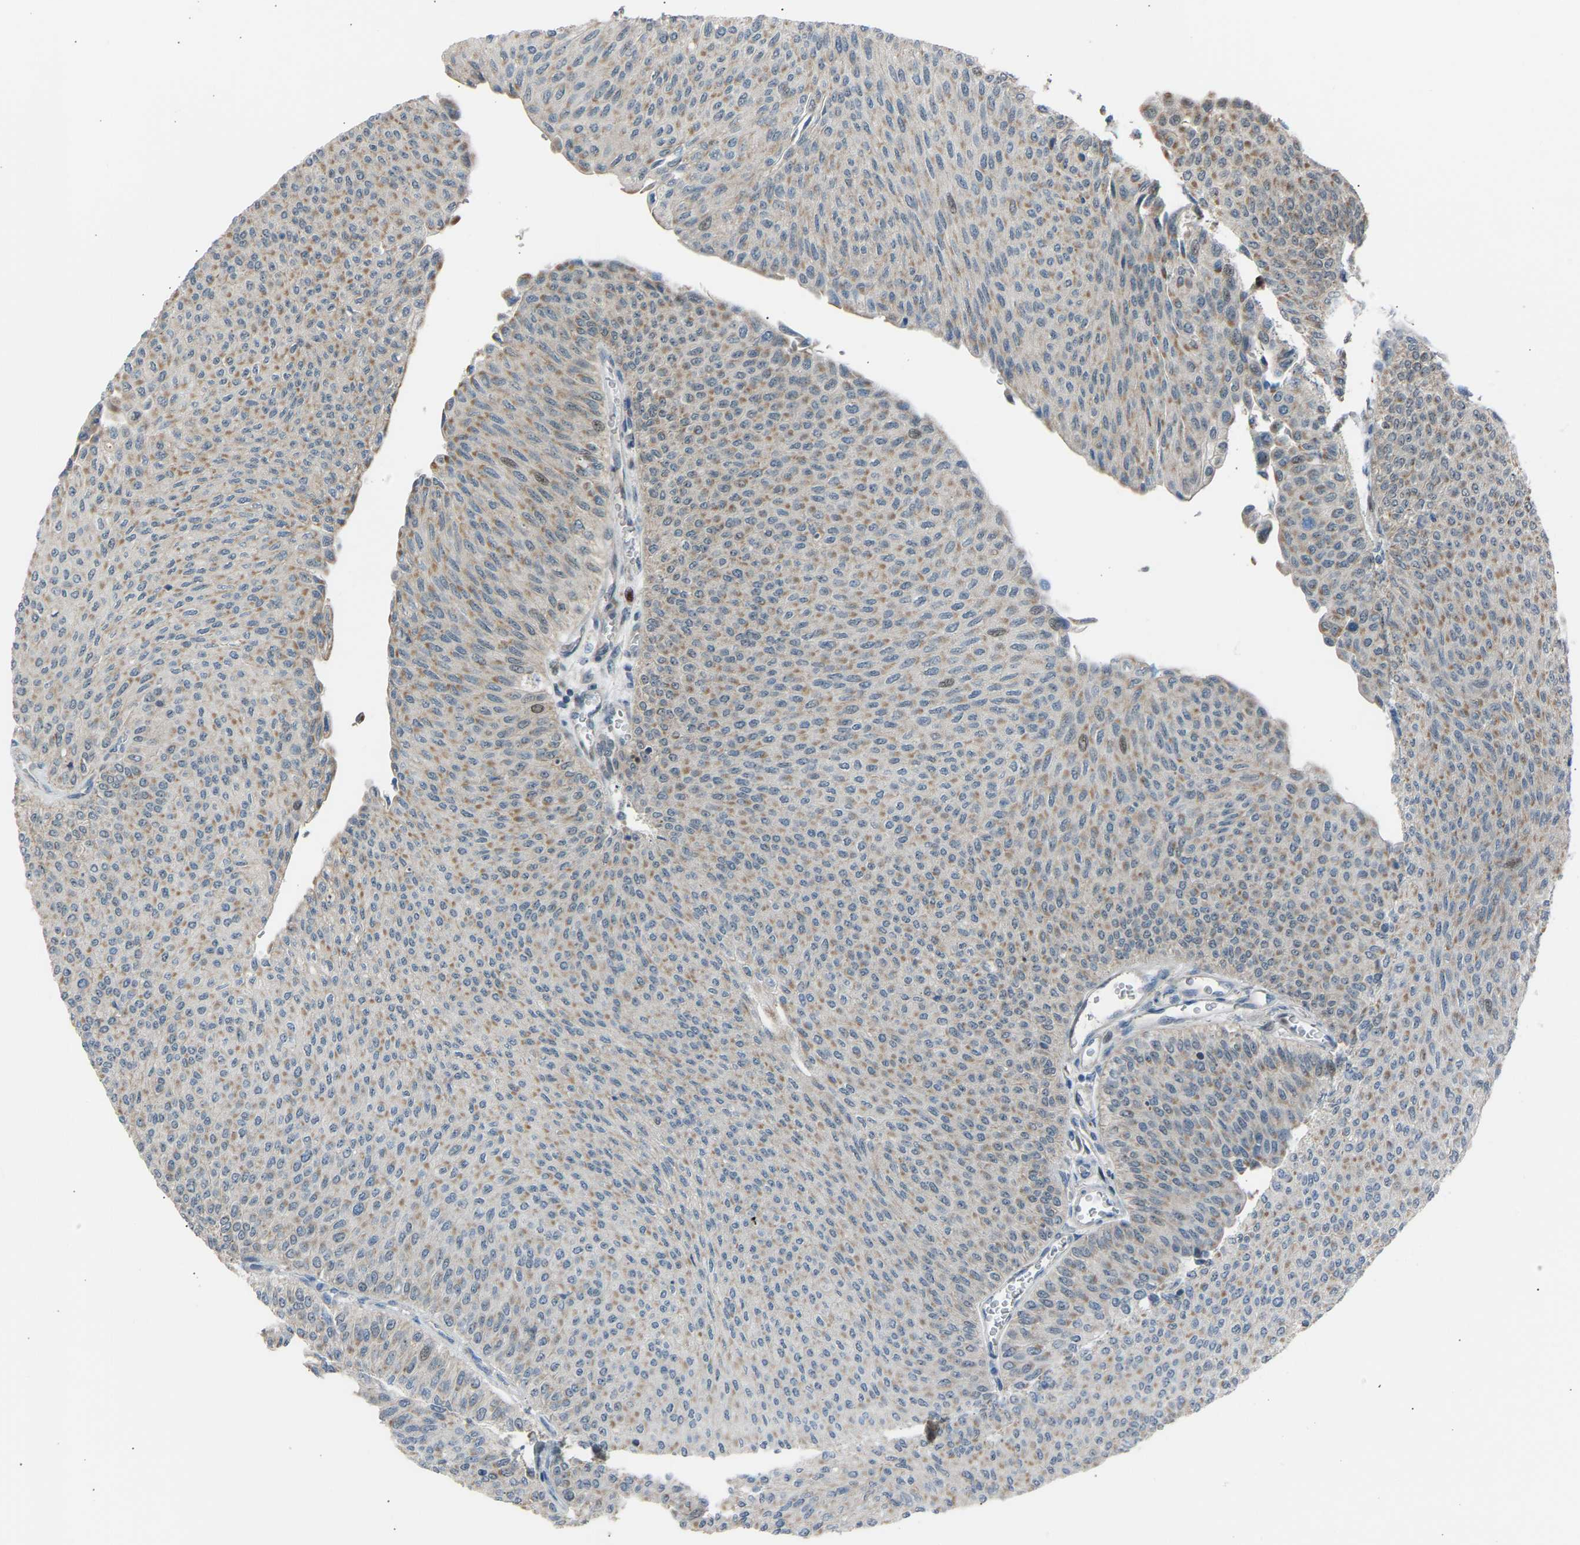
{"staining": {"intensity": "weak", "quantity": "25%-75%", "location": "cytoplasmic/membranous"}, "tissue": "urothelial cancer", "cell_type": "Tumor cells", "image_type": "cancer", "snomed": [{"axis": "morphology", "description": "Urothelial carcinoma, Low grade"}, {"axis": "topography", "description": "Urinary bladder"}], "caption": "Brown immunohistochemical staining in low-grade urothelial carcinoma displays weak cytoplasmic/membranous expression in approximately 25%-75% of tumor cells.", "gene": "VPS41", "patient": {"sex": "male", "age": 78}}